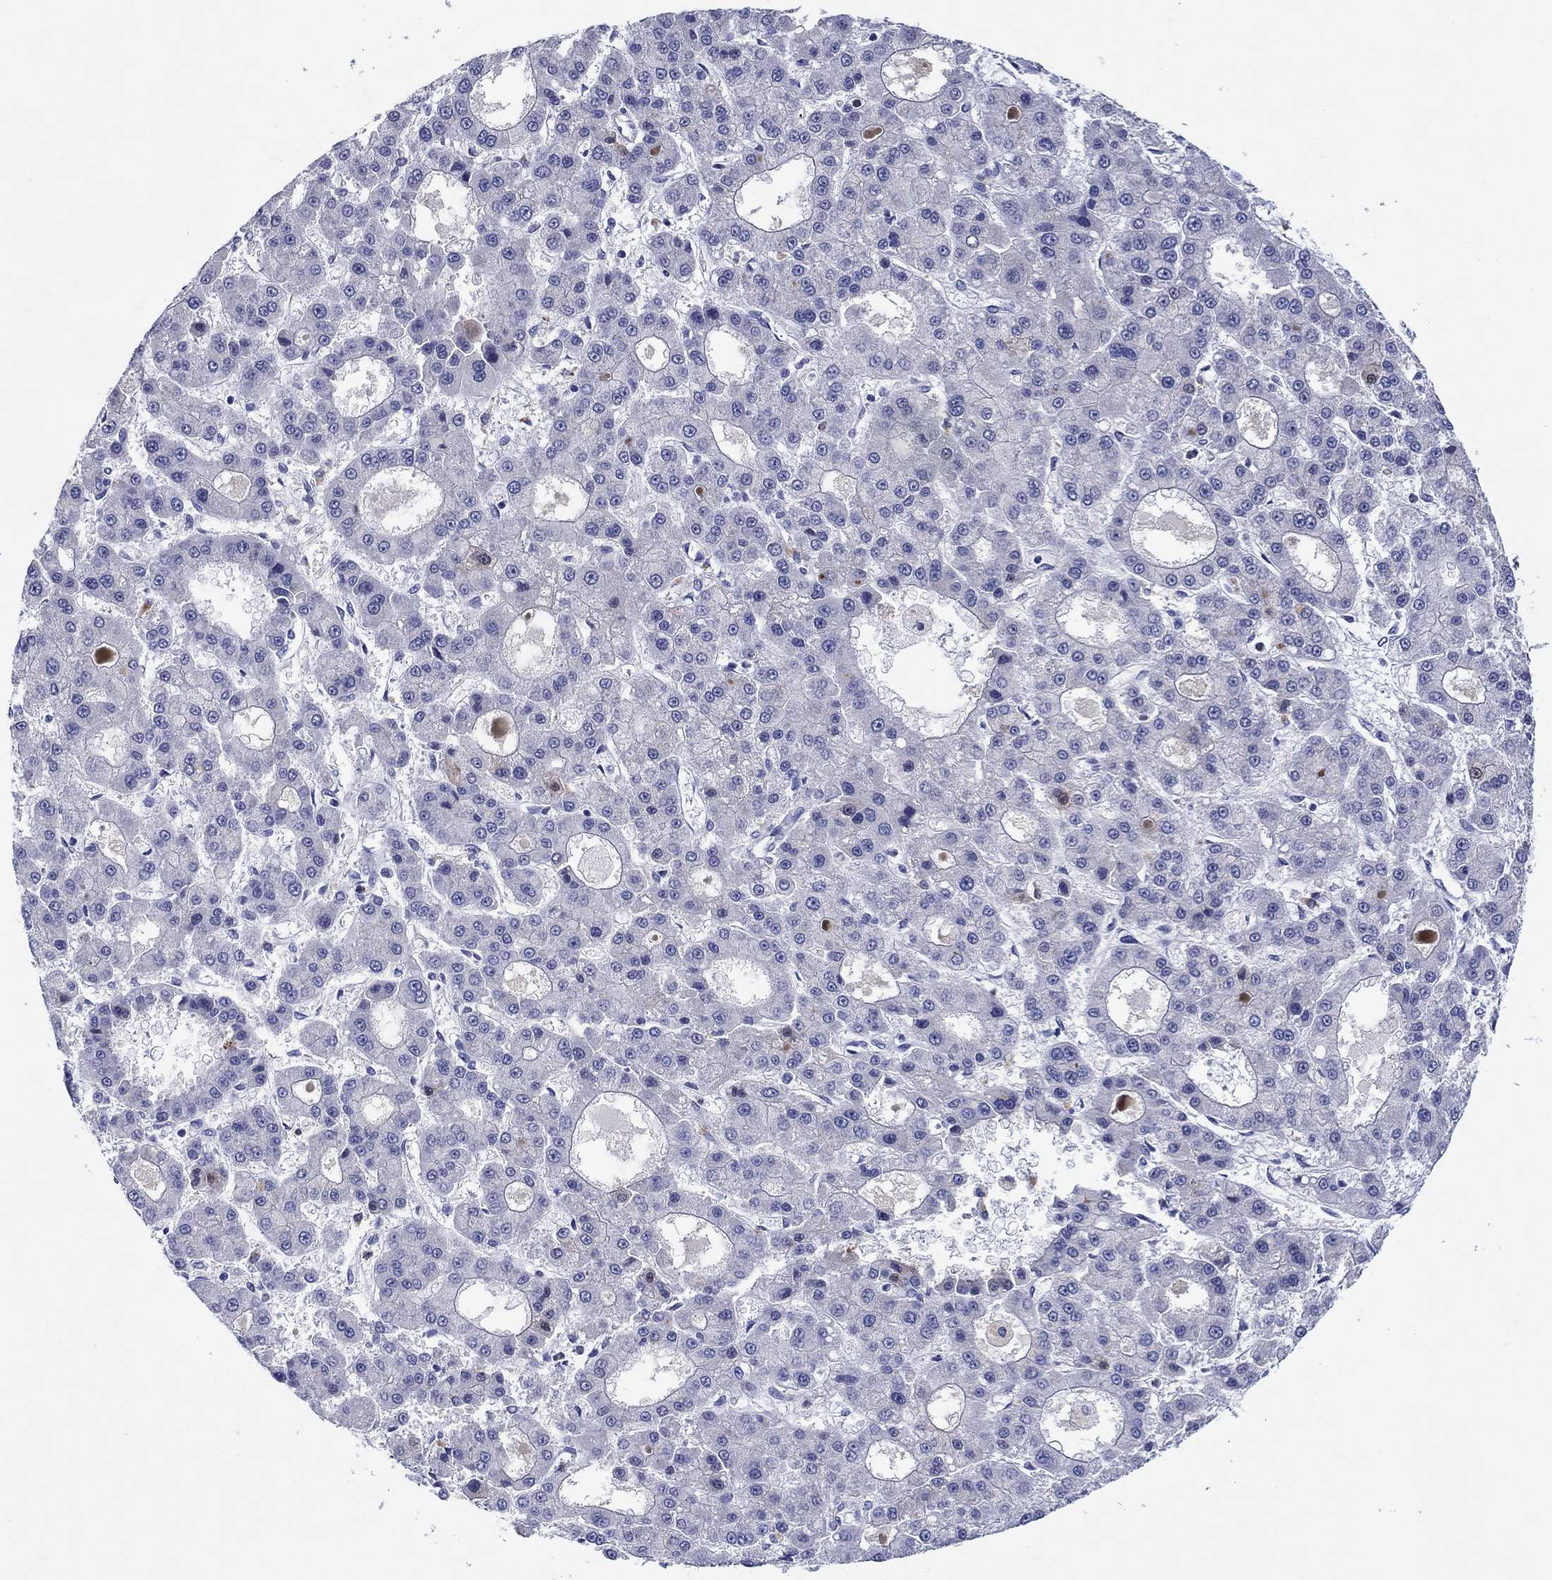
{"staining": {"intensity": "negative", "quantity": "none", "location": "none"}, "tissue": "liver cancer", "cell_type": "Tumor cells", "image_type": "cancer", "snomed": [{"axis": "morphology", "description": "Carcinoma, Hepatocellular, NOS"}, {"axis": "topography", "description": "Liver"}], "caption": "DAB immunohistochemical staining of human liver cancer (hepatocellular carcinoma) exhibits no significant expression in tumor cells.", "gene": "HDC", "patient": {"sex": "male", "age": 70}}